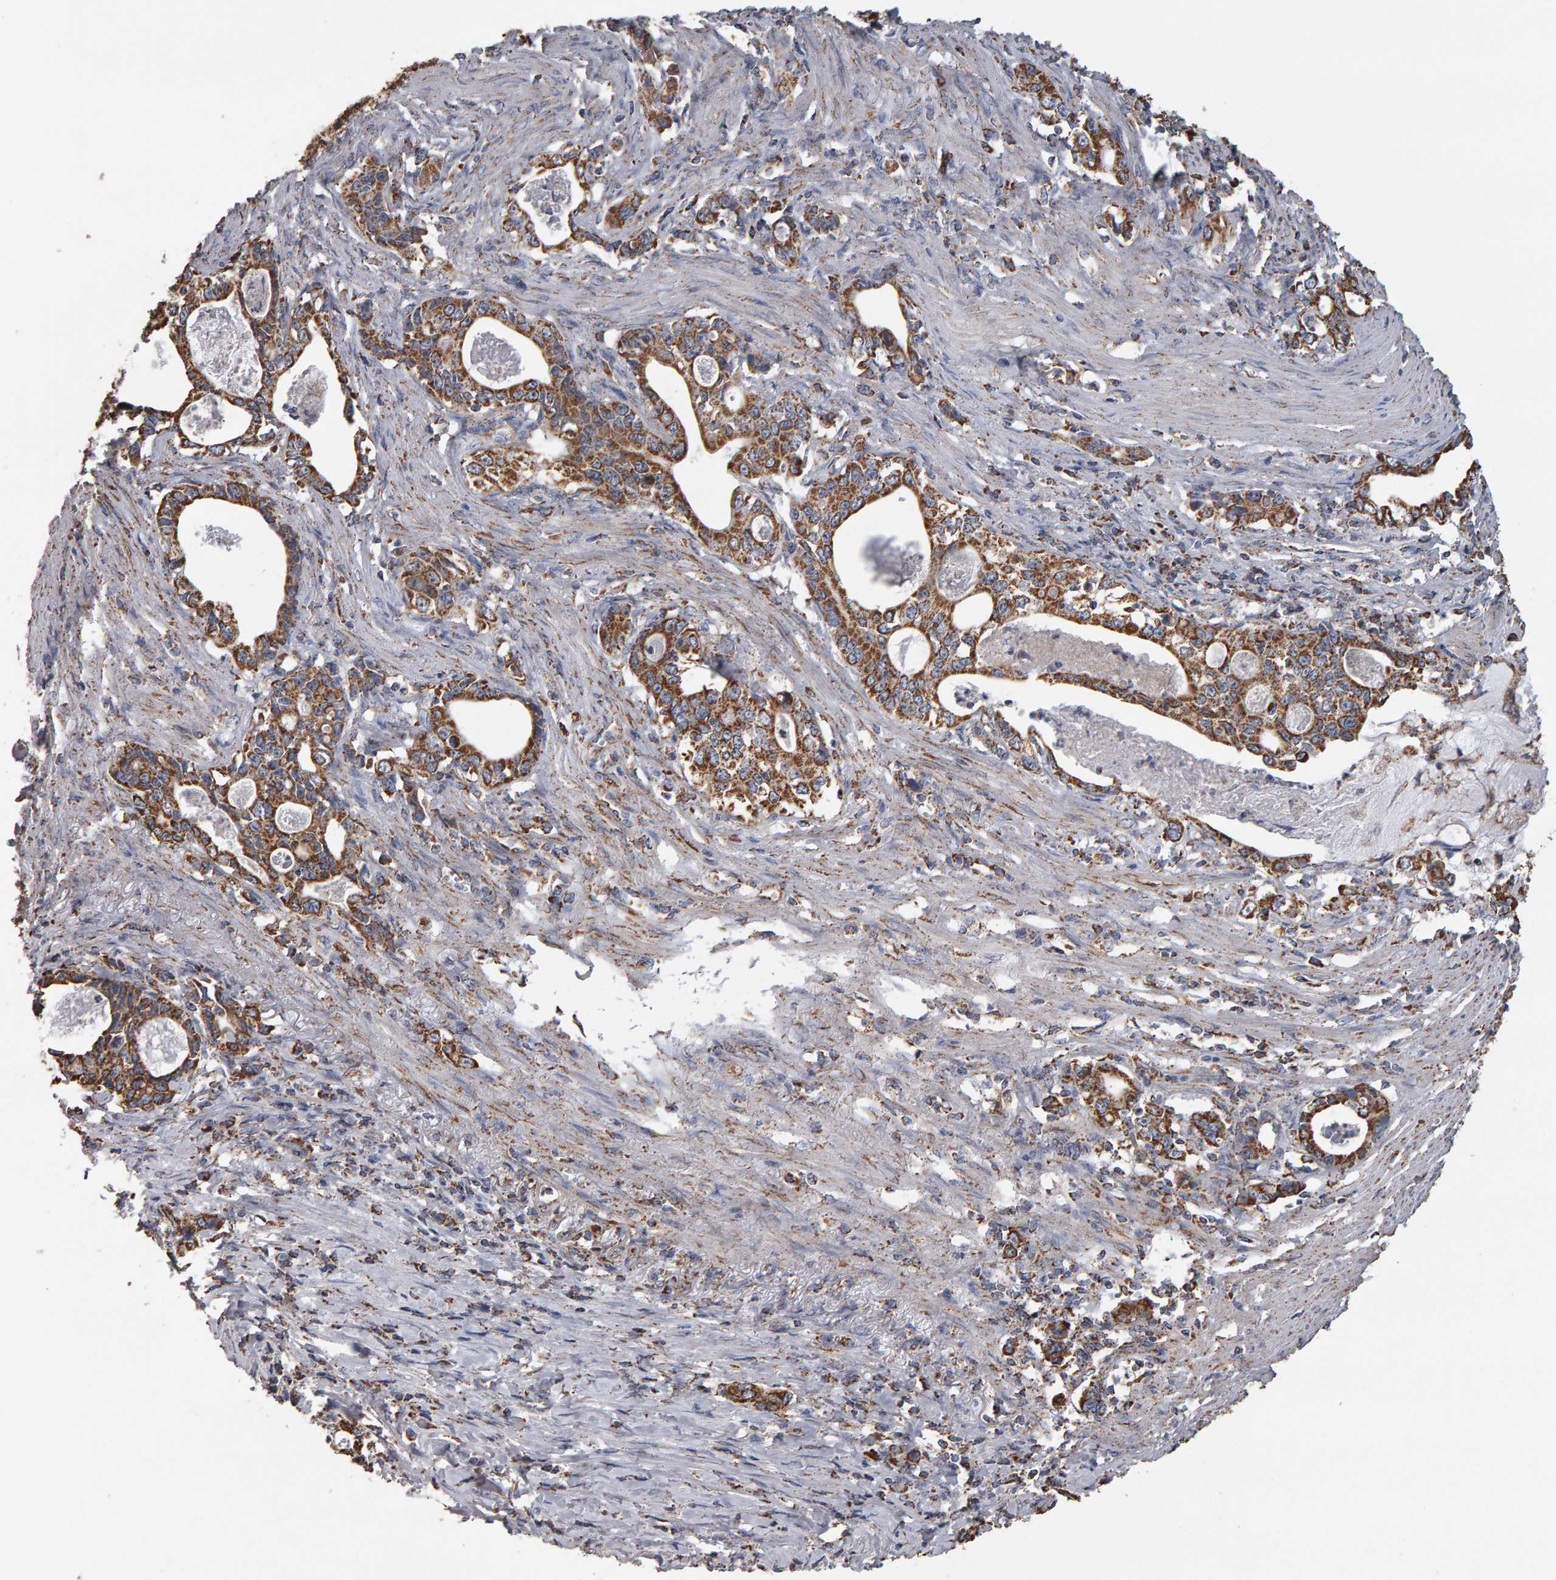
{"staining": {"intensity": "moderate", "quantity": ">75%", "location": "cytoplasmic/membranous"}, "tissue": "stomach cancer", "cell_type": "Tumor cells", "image_type": "cancer", "snomed": [{"axis": "morphology", "description": "Adenocarcinoma, NOS"}, {"axis": "topography", "description": "Stomach, lower"}], "caption": "The immunohistochemical stain labels moderate cytoplasmic/membranous expression in tumor cells of adenocarcinoma (stomach) tissue.", "gene": "TOM1L1", "patient": {"sex": "female", "age": 72}}